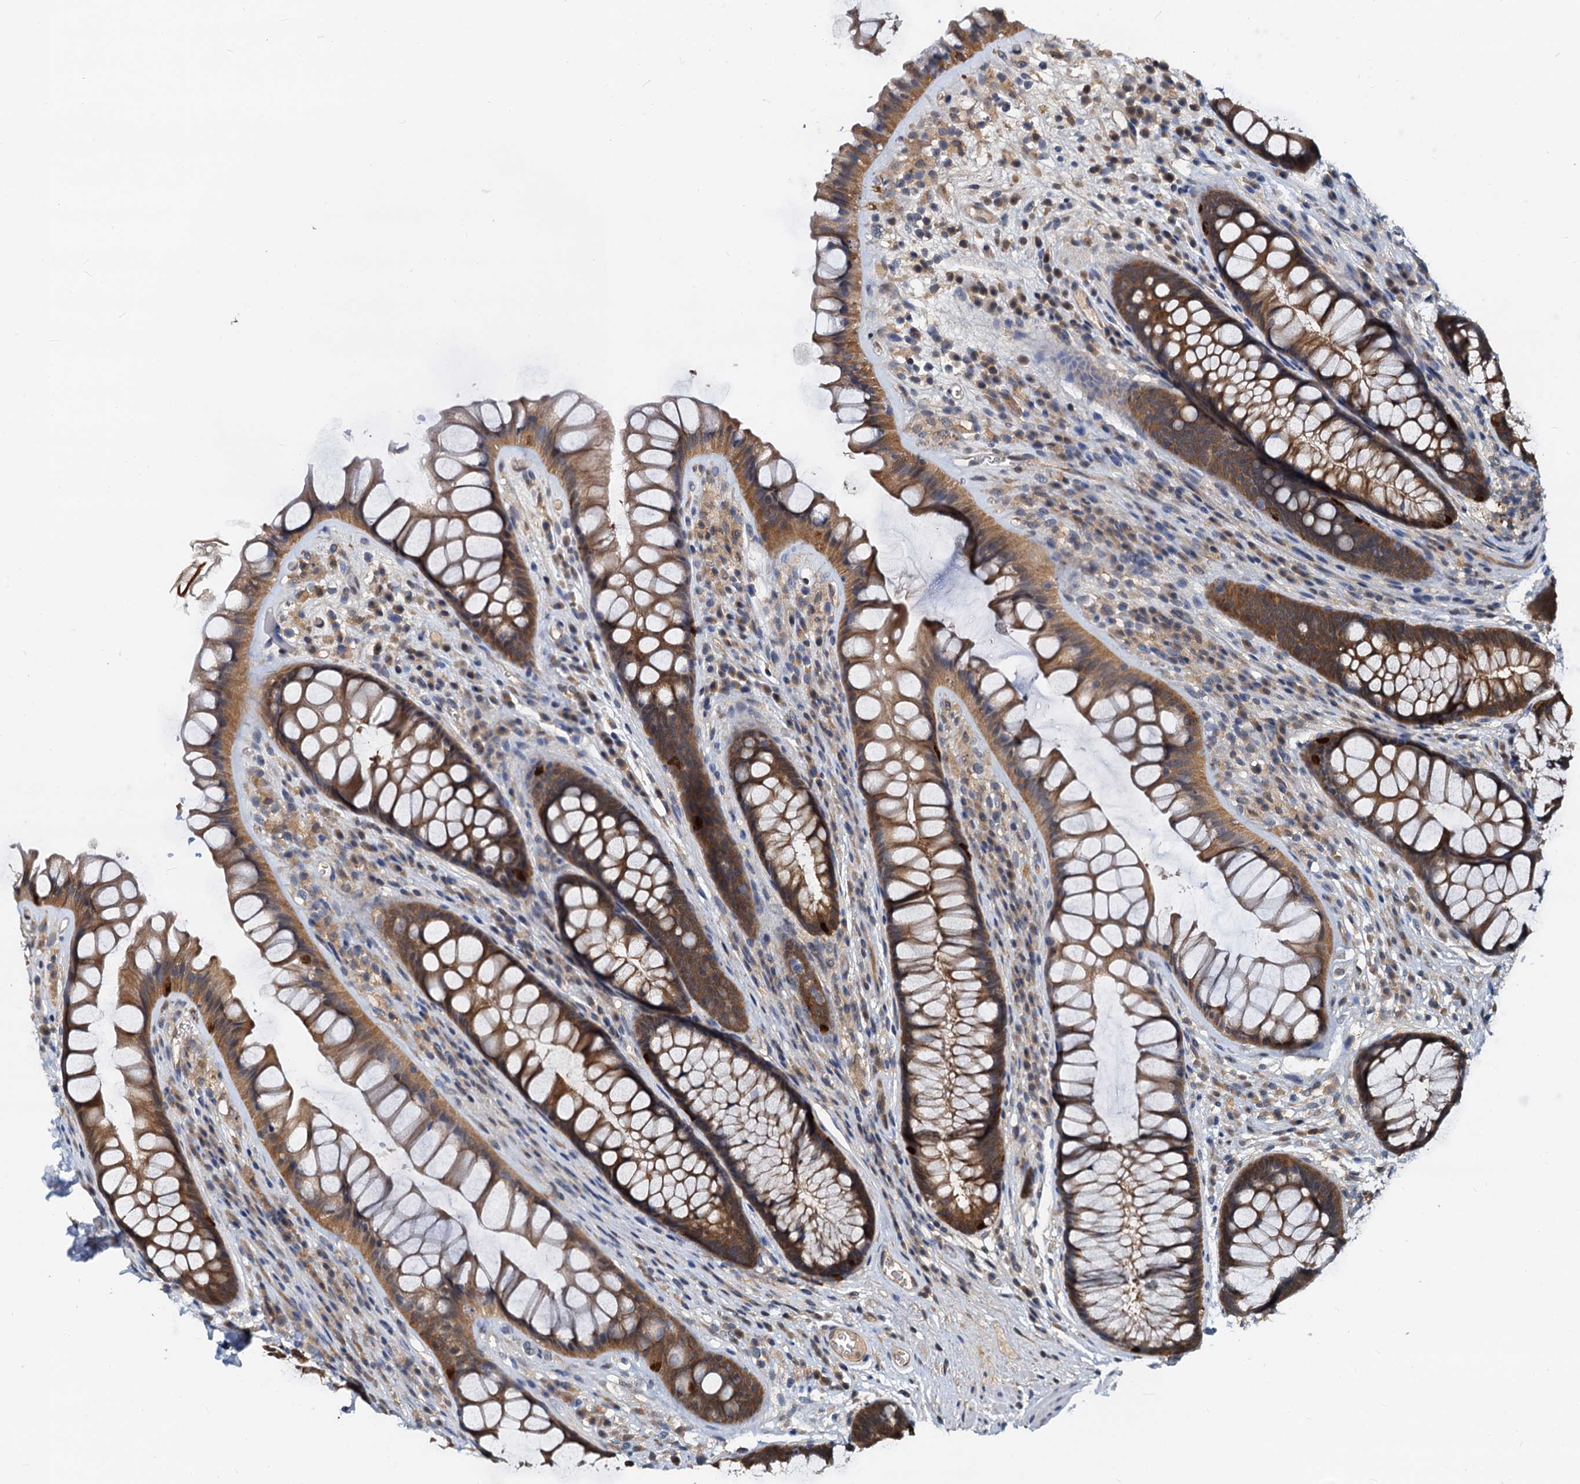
{"staining": {"intensity": "moderate", "quantity": ">75%", "location": "cytoplasmic/membranous"}, "tissue": "rectum", "cell_type": "Glandular cells", "image_type": "normal", "snomed": [{"axis": "morphology", "description": "Normal tissue, NOS"}, {"axis": "topography", "description": "Rectum"}], "caption": "Immunohistochemistry (IHC) staining of unremarkable rectum, which exhibits medium levels of moderate cytoplasmic/membranous expression in about >75% of glandular cells indicating moderate cytoplasmic/membranous protein positivity. The staining was performed using DAB (brown) for protein detection and nuclei were counterstained in hematoxylin (blue).", "gene": "PTGES3", "patient": {"sex": "male", "age": 74}}